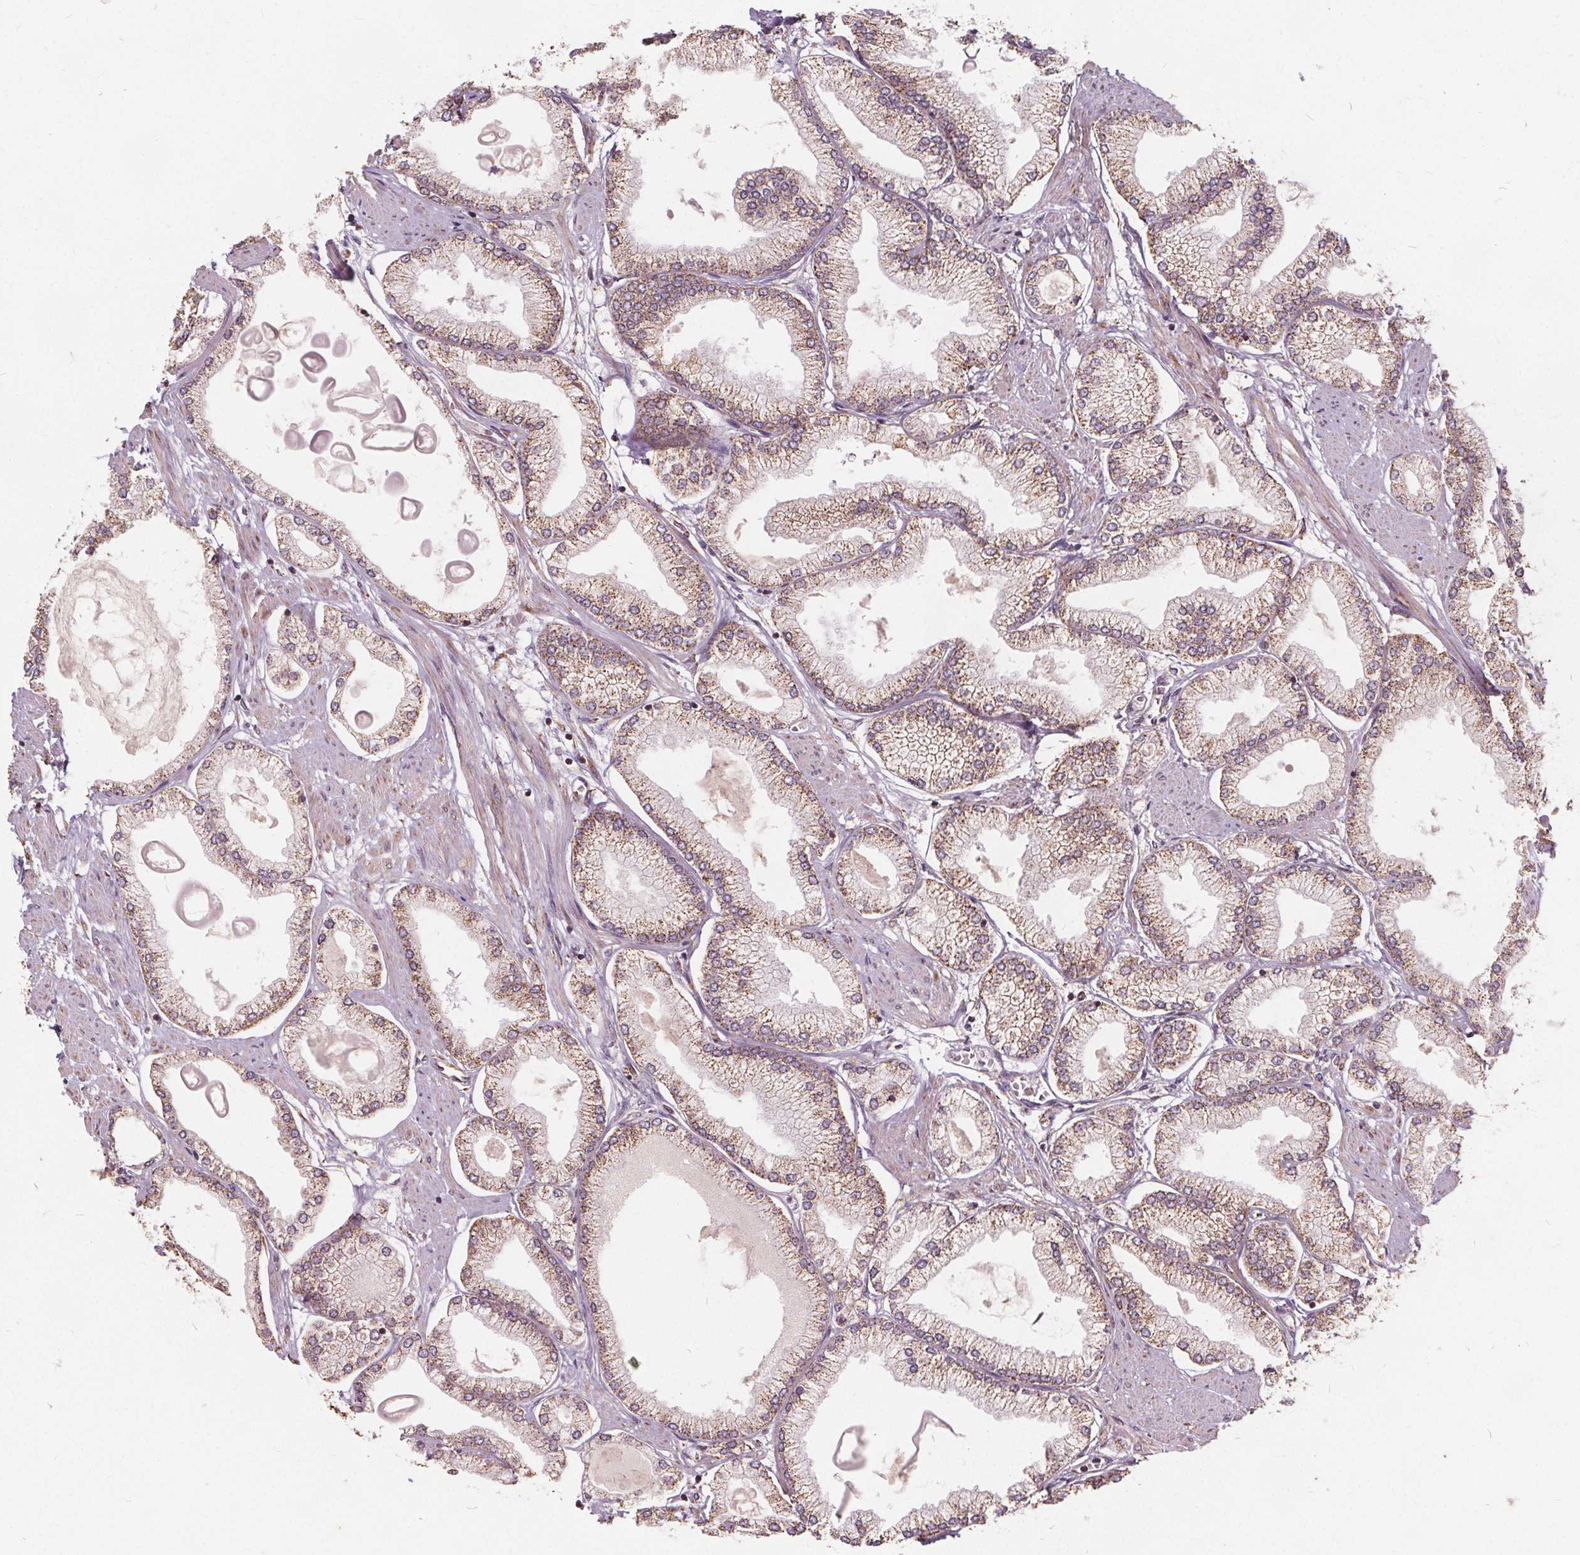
{"staining": {"intensity": "weak", "quantity": ">75%", "location": "cytoplasmic/membranous"}, "tissue": "prostate cancer", "cell_type": "Tumor cells", "image_type": "cancer", "snomed": [{"axis": "morphology", "description": "Adenocarcinoma, High grade"}, {"axis": "topography", "description": "Prostate"}], "caption": "Tumor cells show weak cytoplasmic/membranous expression in about >75% of cells in prostate cancer (high-grade adenocarcinoma). (DAB (3,3'-diaminobenzidine) IHC with brightfield microscopy, high magnification).", "gene": "PLSCR3", "patient": {"sex": "male", "age": 68}}